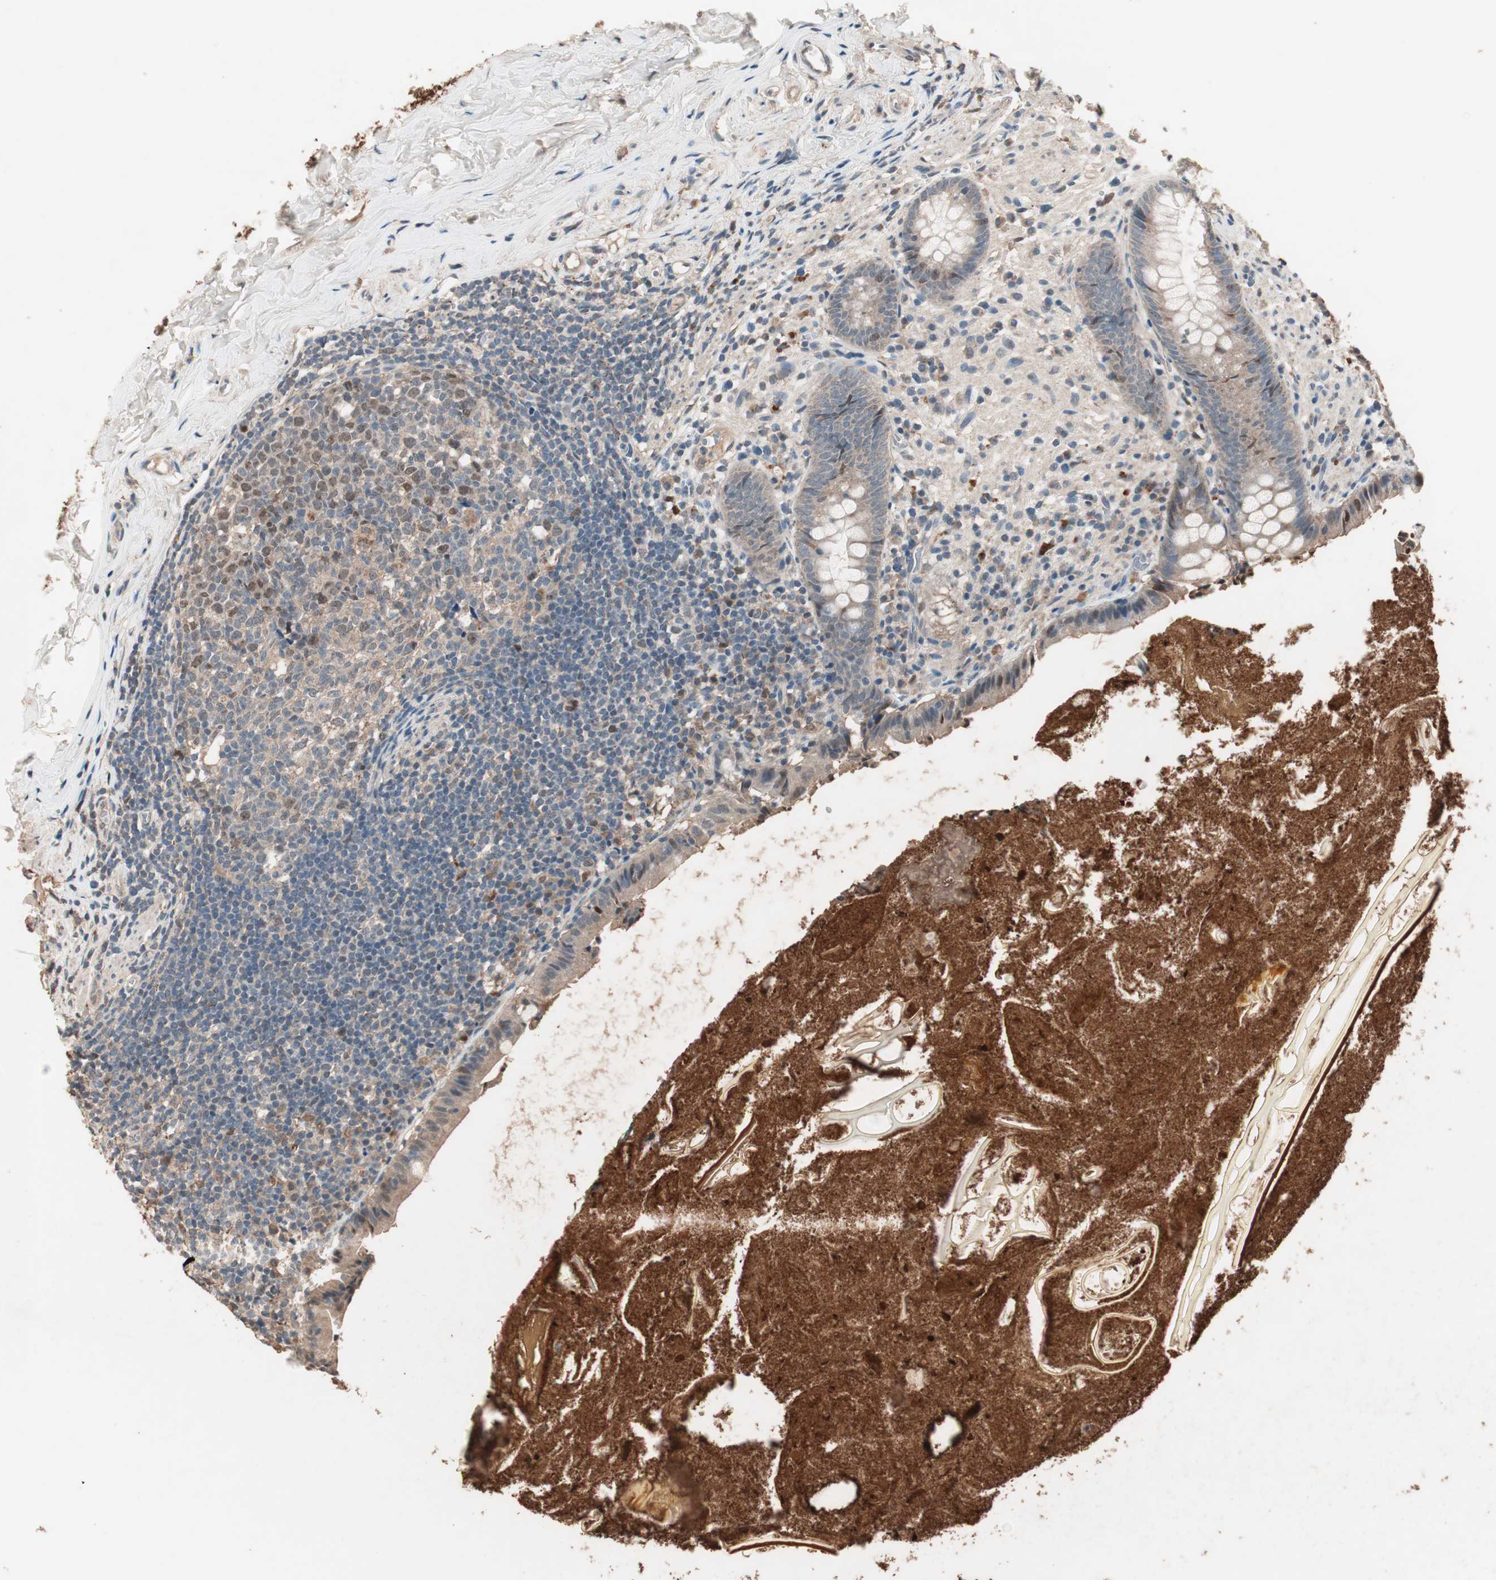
{"staining": {"intensity": "moderate", "quantity": "25%-75%", "location": "cytoplasmic/membranous"}, "tissue": "appendix", "cell_type": "Glandular cells", "image_type": "normal", "snomed": [{"axis": "morphology", "description": "Normal tissue, NOS"}, {"axis": "topography", "description": "Appendix"}], "caption": "Immunohistochemical staining of normal appendix displays moderate cytoplasmic/membranous protein staining in about 25%-75% of glandular cells. (Brightfield microscopy of DAB IHC at high magnification).", "gene": "NFRKB", "patient": {"sex": "male", "age": 52}}